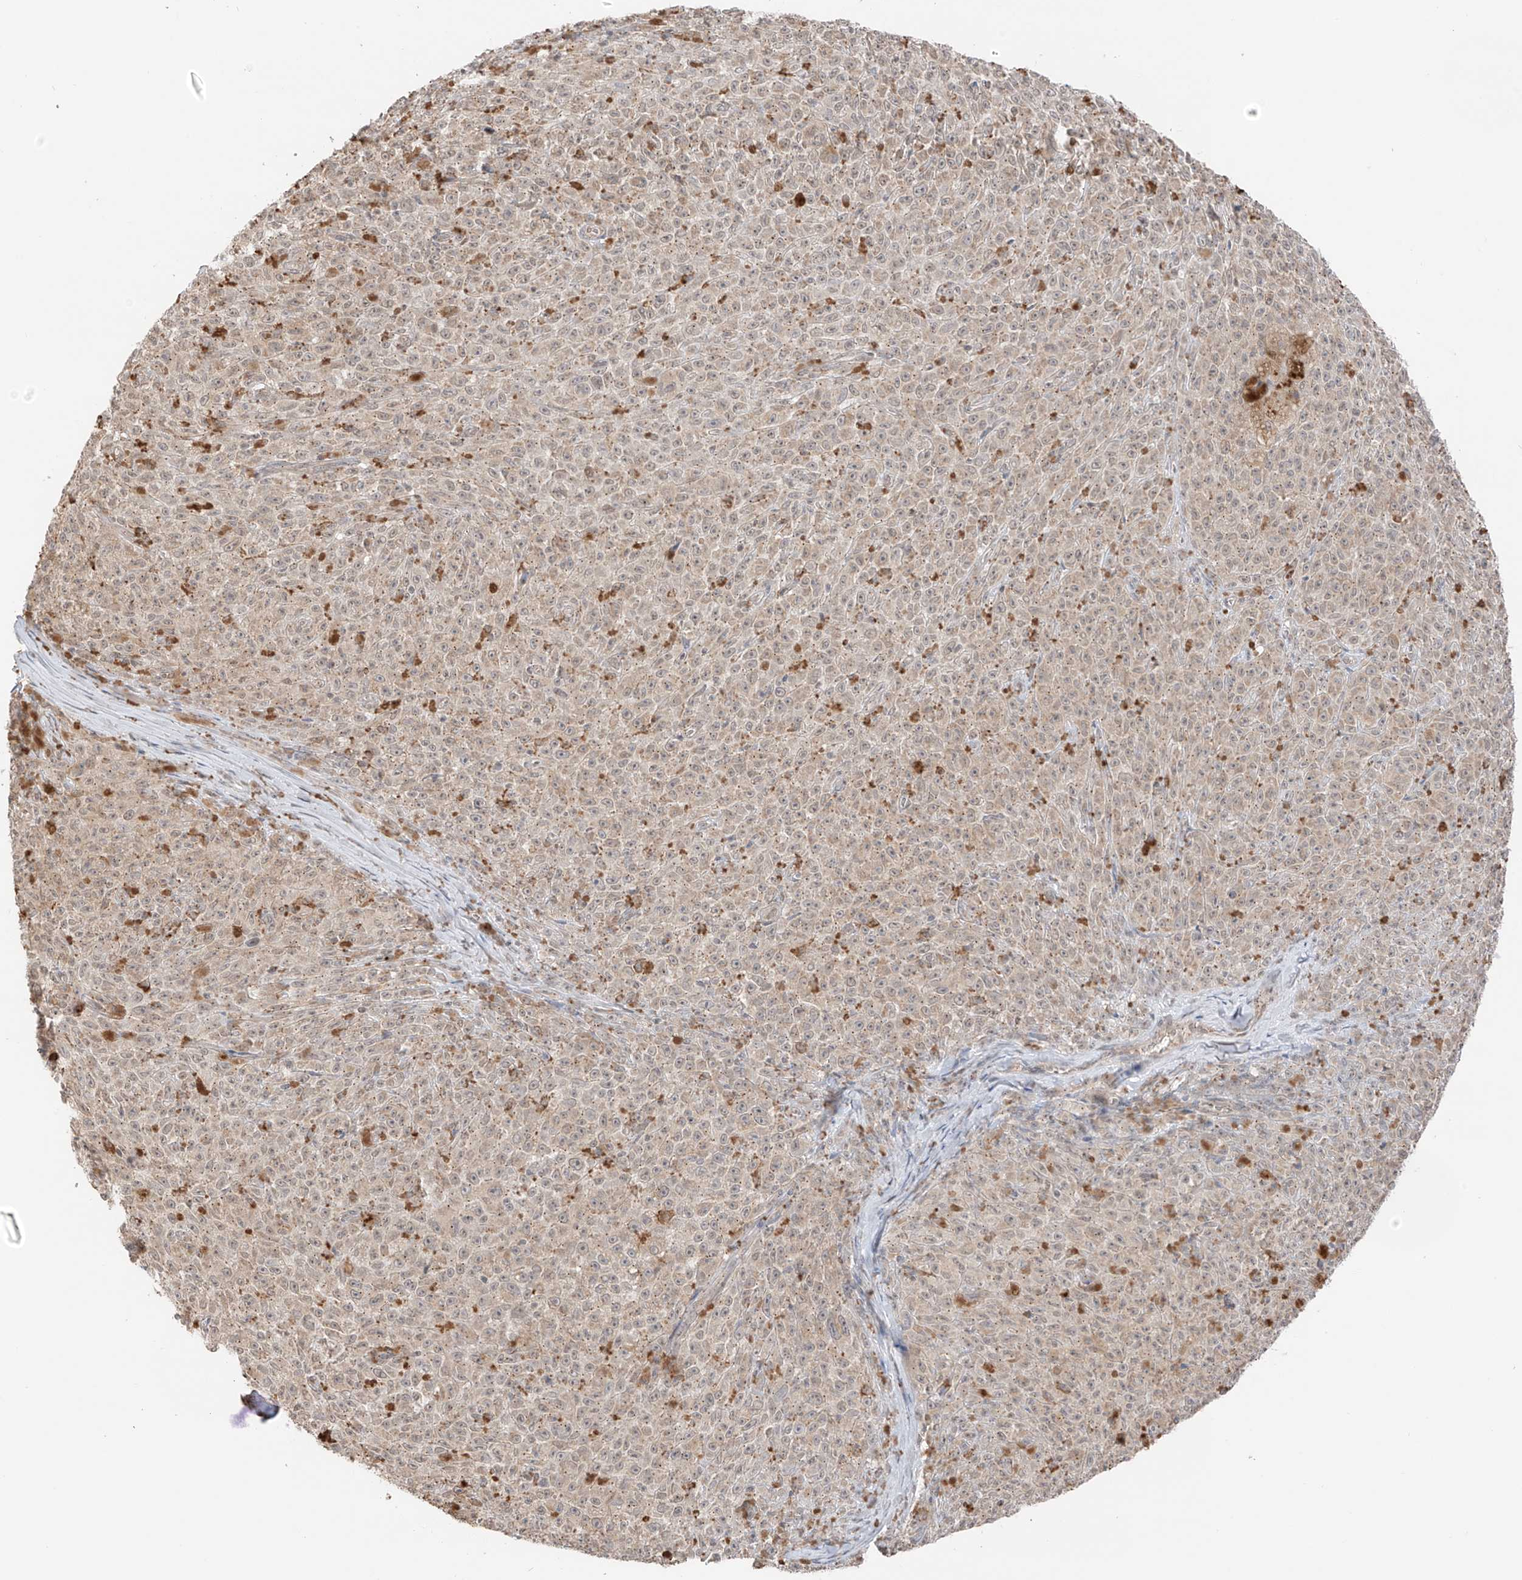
{"staining": {"intensity": "weak", "quantity": "25%-75%", "location": "cytoplasmic/membranous"}, "tissue": "melanoma", "cell_type": "Tumor cells", "image_type": "cancer", "snomed": [{"axis": "morphology", "description": "Malignant melanoma, NOS"}, {"axis": "topography", "description": "Skin"}], "caption": "Weak cytoplasmic/membranous expression for a protein is present in approximately 25%-75% of tumor cells of malignant melanoma using immunohistochemistry.", "gene": "N4BP3", "patient": {"sex": "female", "age": 82}}